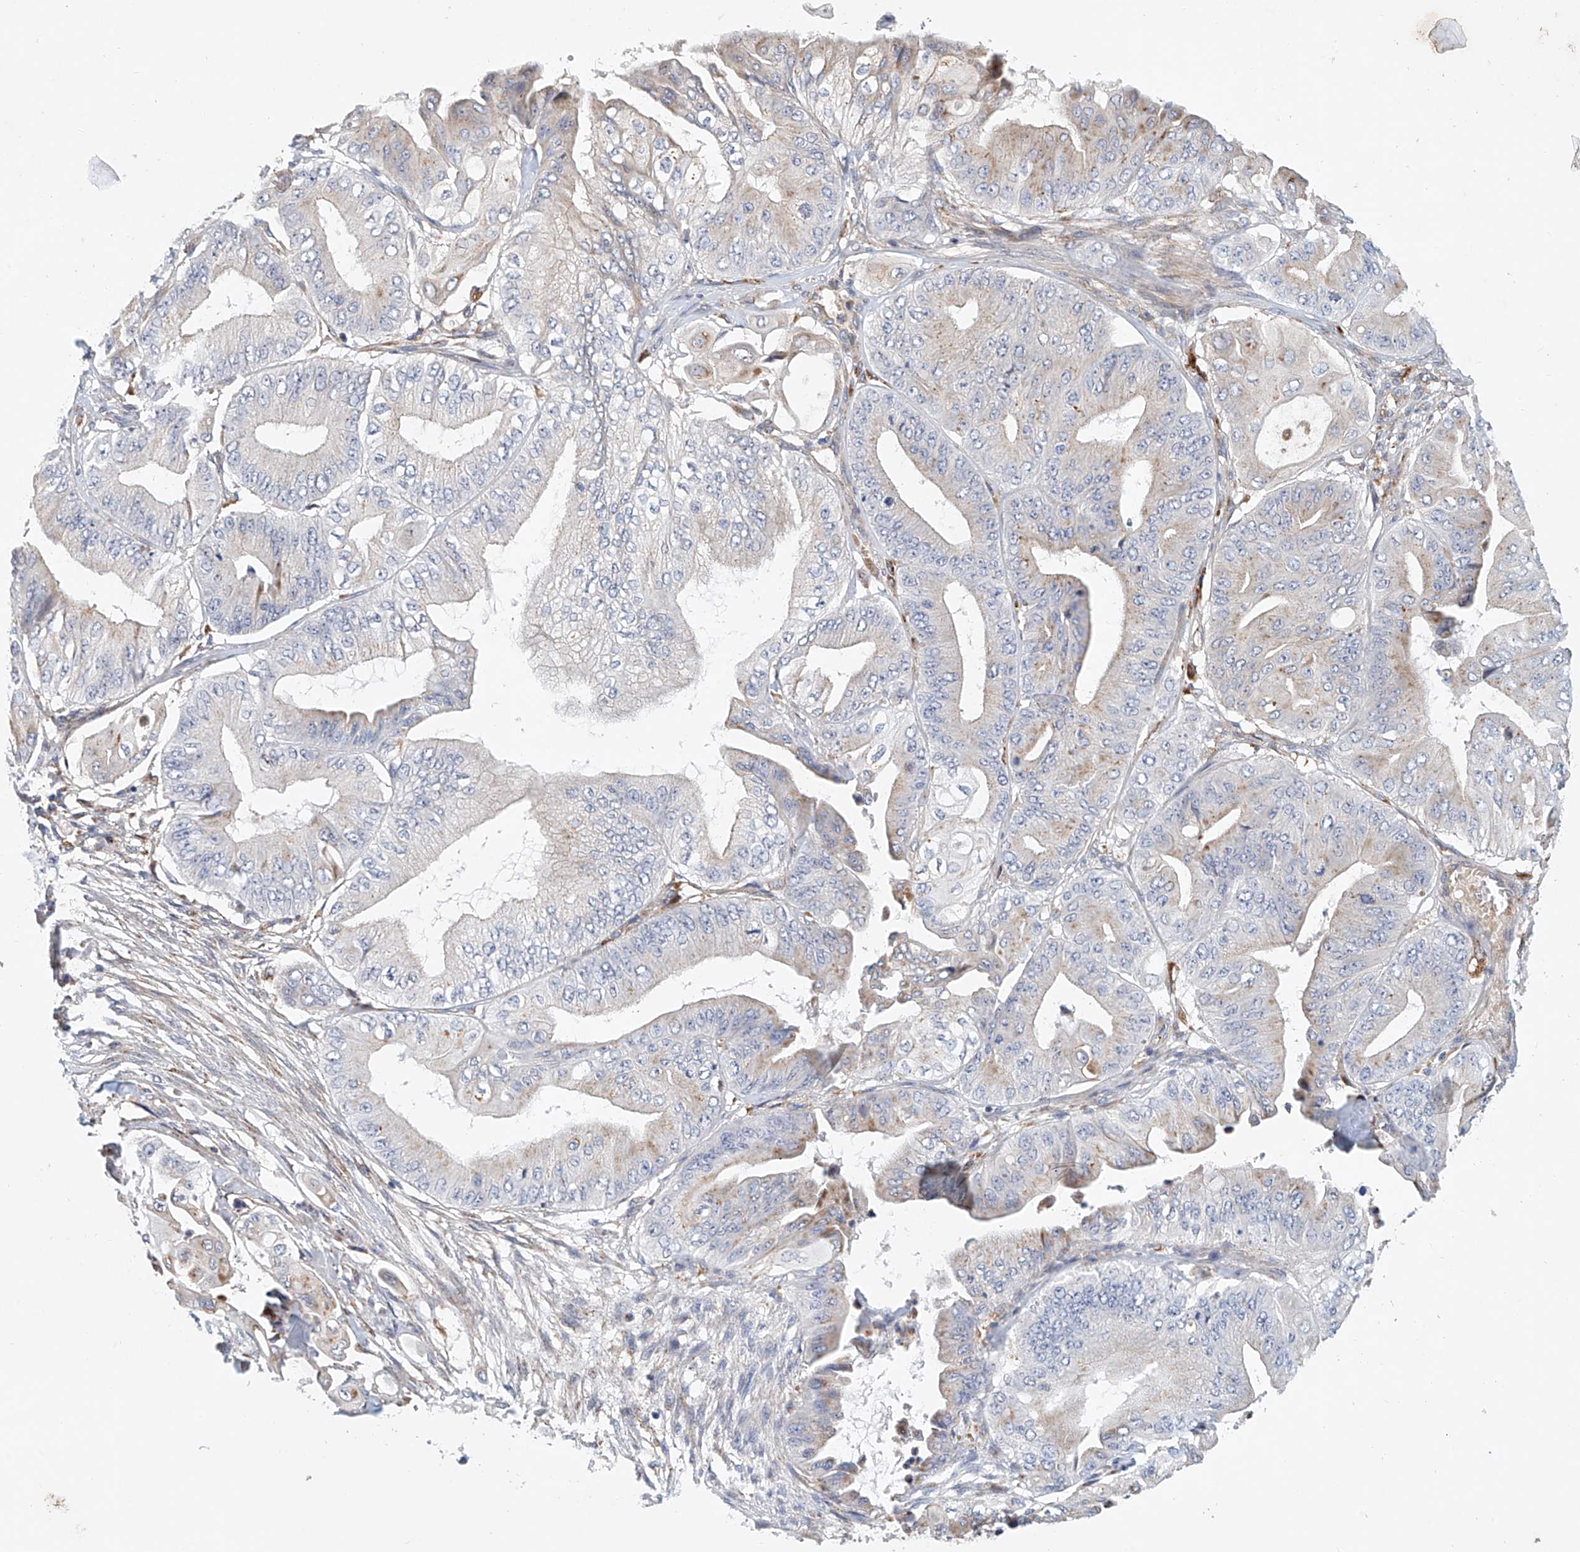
{"staining": {"intensity": "negative", "quantity": "none", "location": "none"}, "tissue": "pancreatic cancer", "cell_type": "Tumor cells", "image_type": "cancer", "snomed": [{"axis": "morphology", "description": "Adenocarcinoma, NOS"}, {"axis": "topography", "description": "Pancreas"}], "caption": "This is an IHC micrograph of pancreatic cancer (adenocarcinoma). There is no staining in tumor cells.", "gene": "HGSNAT", "patient": {"sex": "female", "age": 77}}